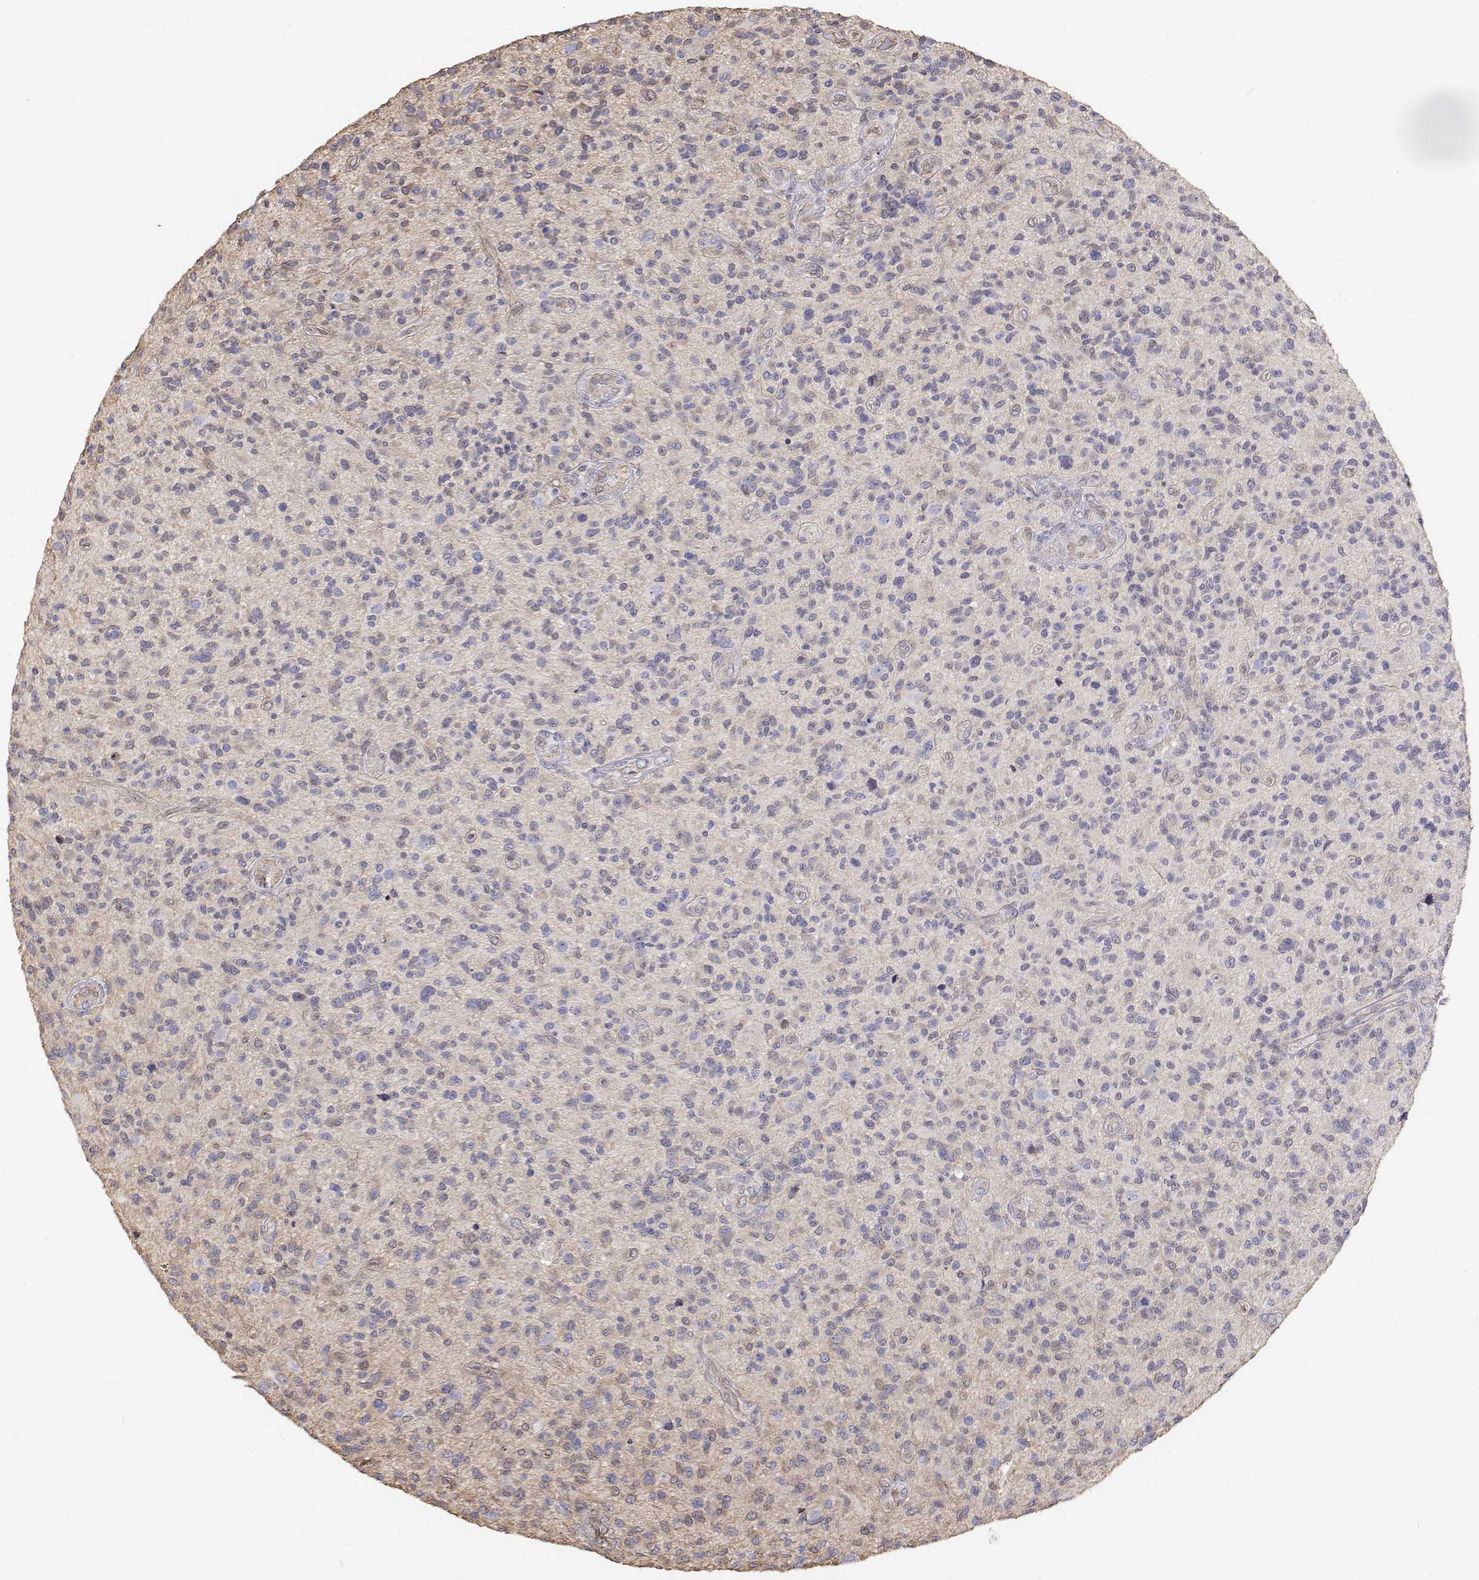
{"staining": {"intensity": "negative", "quantity": "none", "location": "none"}, "tissue": "glioma", "cell_type": "Tumor cells", "image_type": "cancer", "snomed": [{"axis": "morphology", "description": "Glioma, malignant, High grade"}, {"axis": "topography", "description": "Brain"}], "caption": "Immunohistochemical staining of glioma displays no significant positivity in tumor cells.", "gene": "GSDMA", "patient": {"sex": "male", "age": 47}}